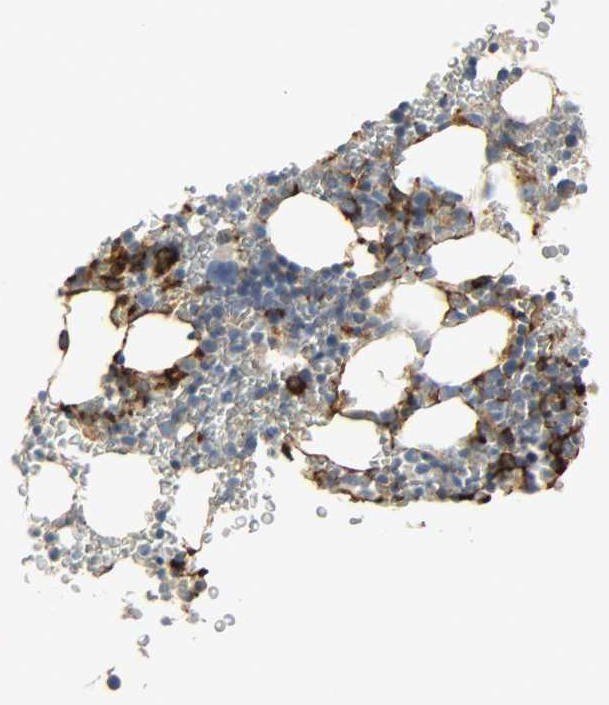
{"staining": {"intensity": "strong", "quantity": "<25%", "location": "cytoplasmic/membranous"}, "tissue": "bone marrow", "cell_type": "Hematopoietic cells", "image_type": "normal", "snomed": [{"axis": "morphology", "description": "Normal tissue, NOS"}, {"axis": "morphology", "description": "Inflammation, NOS"}, {"axis": "topography", "description": "Bone marrow"}], "caption": "A medium amount of strong cytoplasmic/membranous positivity is present in about <25% of hematopoietic cells in benign bone marrow.", "gene": "ENPEP", "patient": {"sex": "male", "age": 22}}